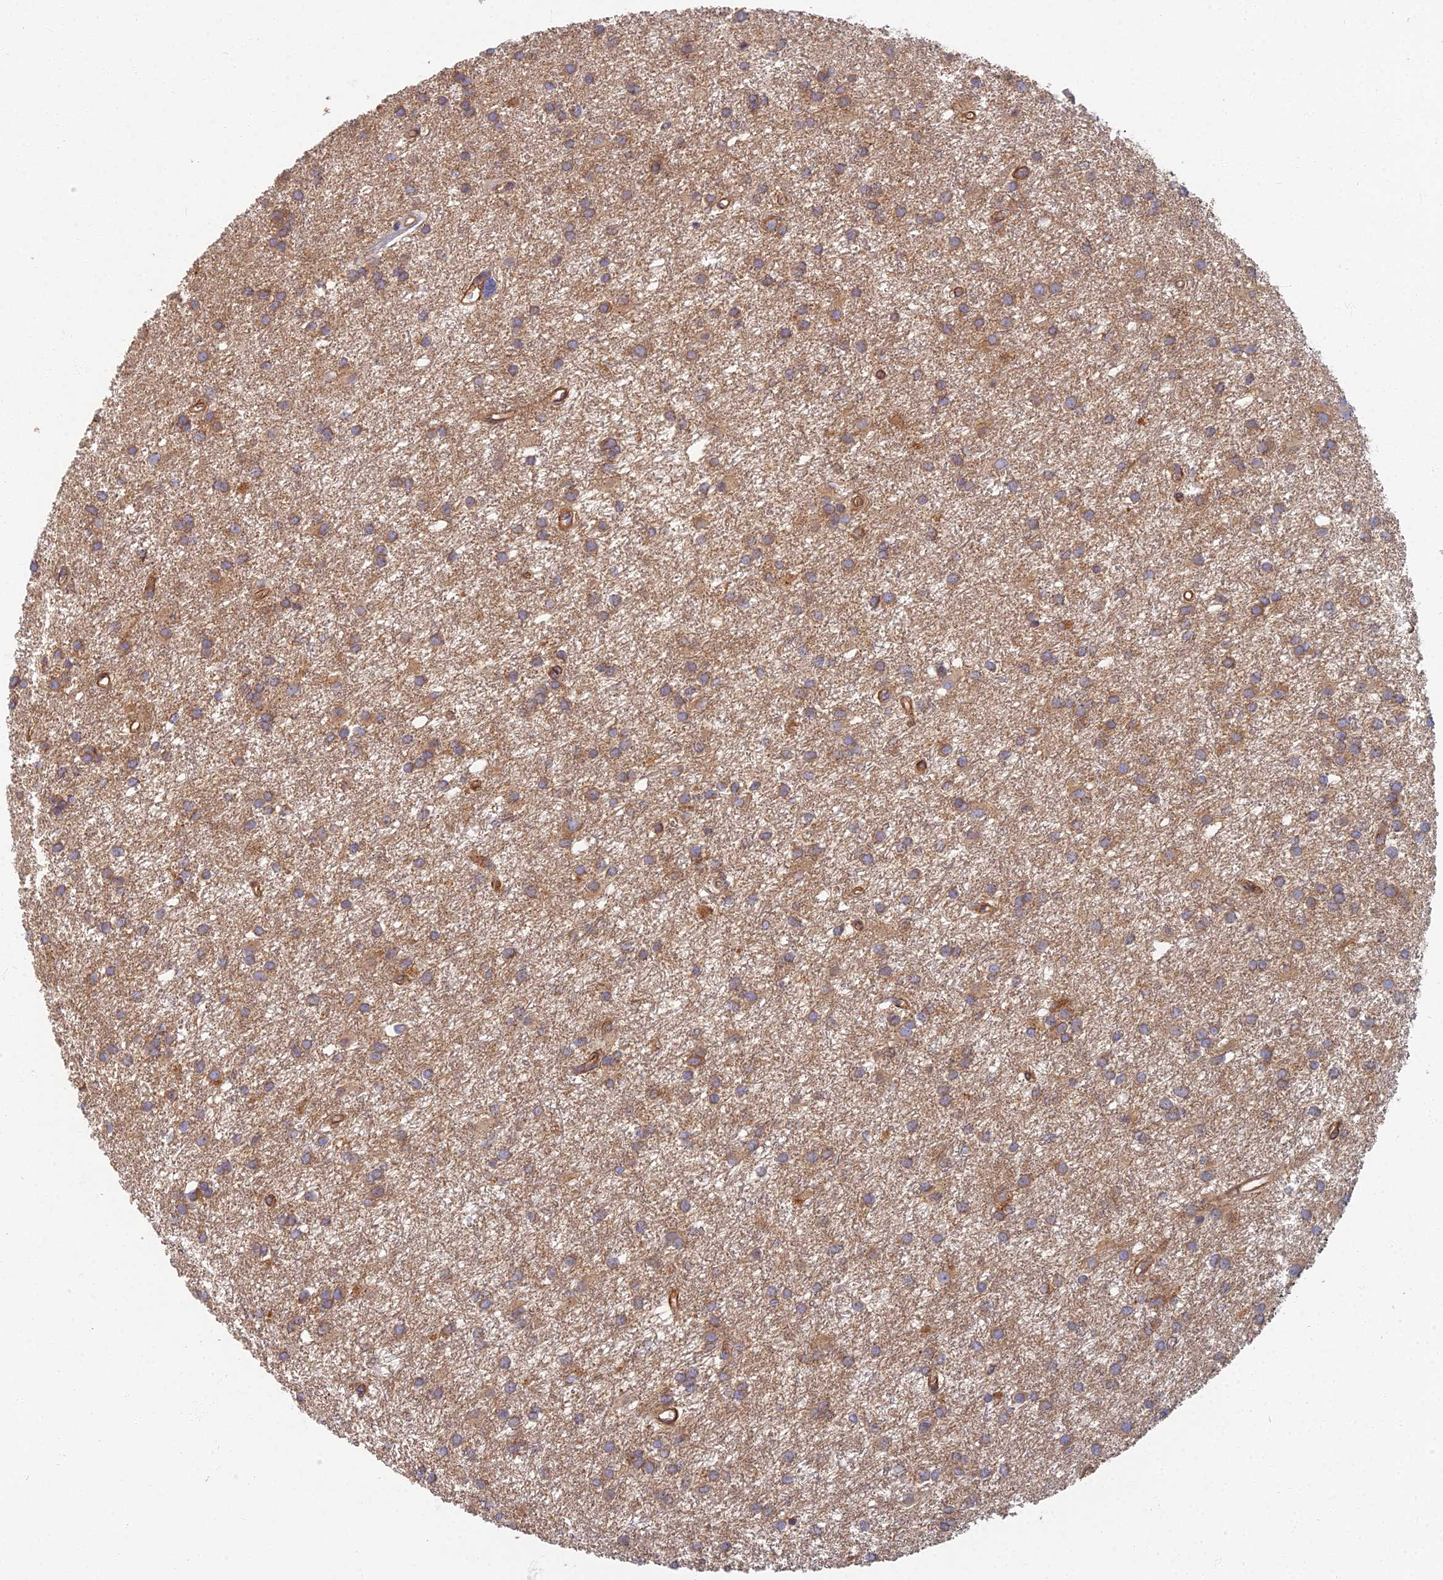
{"staining": {"intensity": "moderate", "quantity": ">75%", "location": "cytoplasmic/membranous"}, "tissue": "glioma", "cell_type": "Tumor cells", "image_type": "cancer", "snomed": [{"axis": "morphology", "description": "Glioma, malignant, High grade"}, {"axis": "topography", "description": "Brain"}], "caption": "Human glioma stained for a protein (brown) reveals moderate cytoplasmic/membranous positive positivity in about >75% of tumor cells.", "gene": "RBSN", "patient": {"sex": "female", "age": 50}}